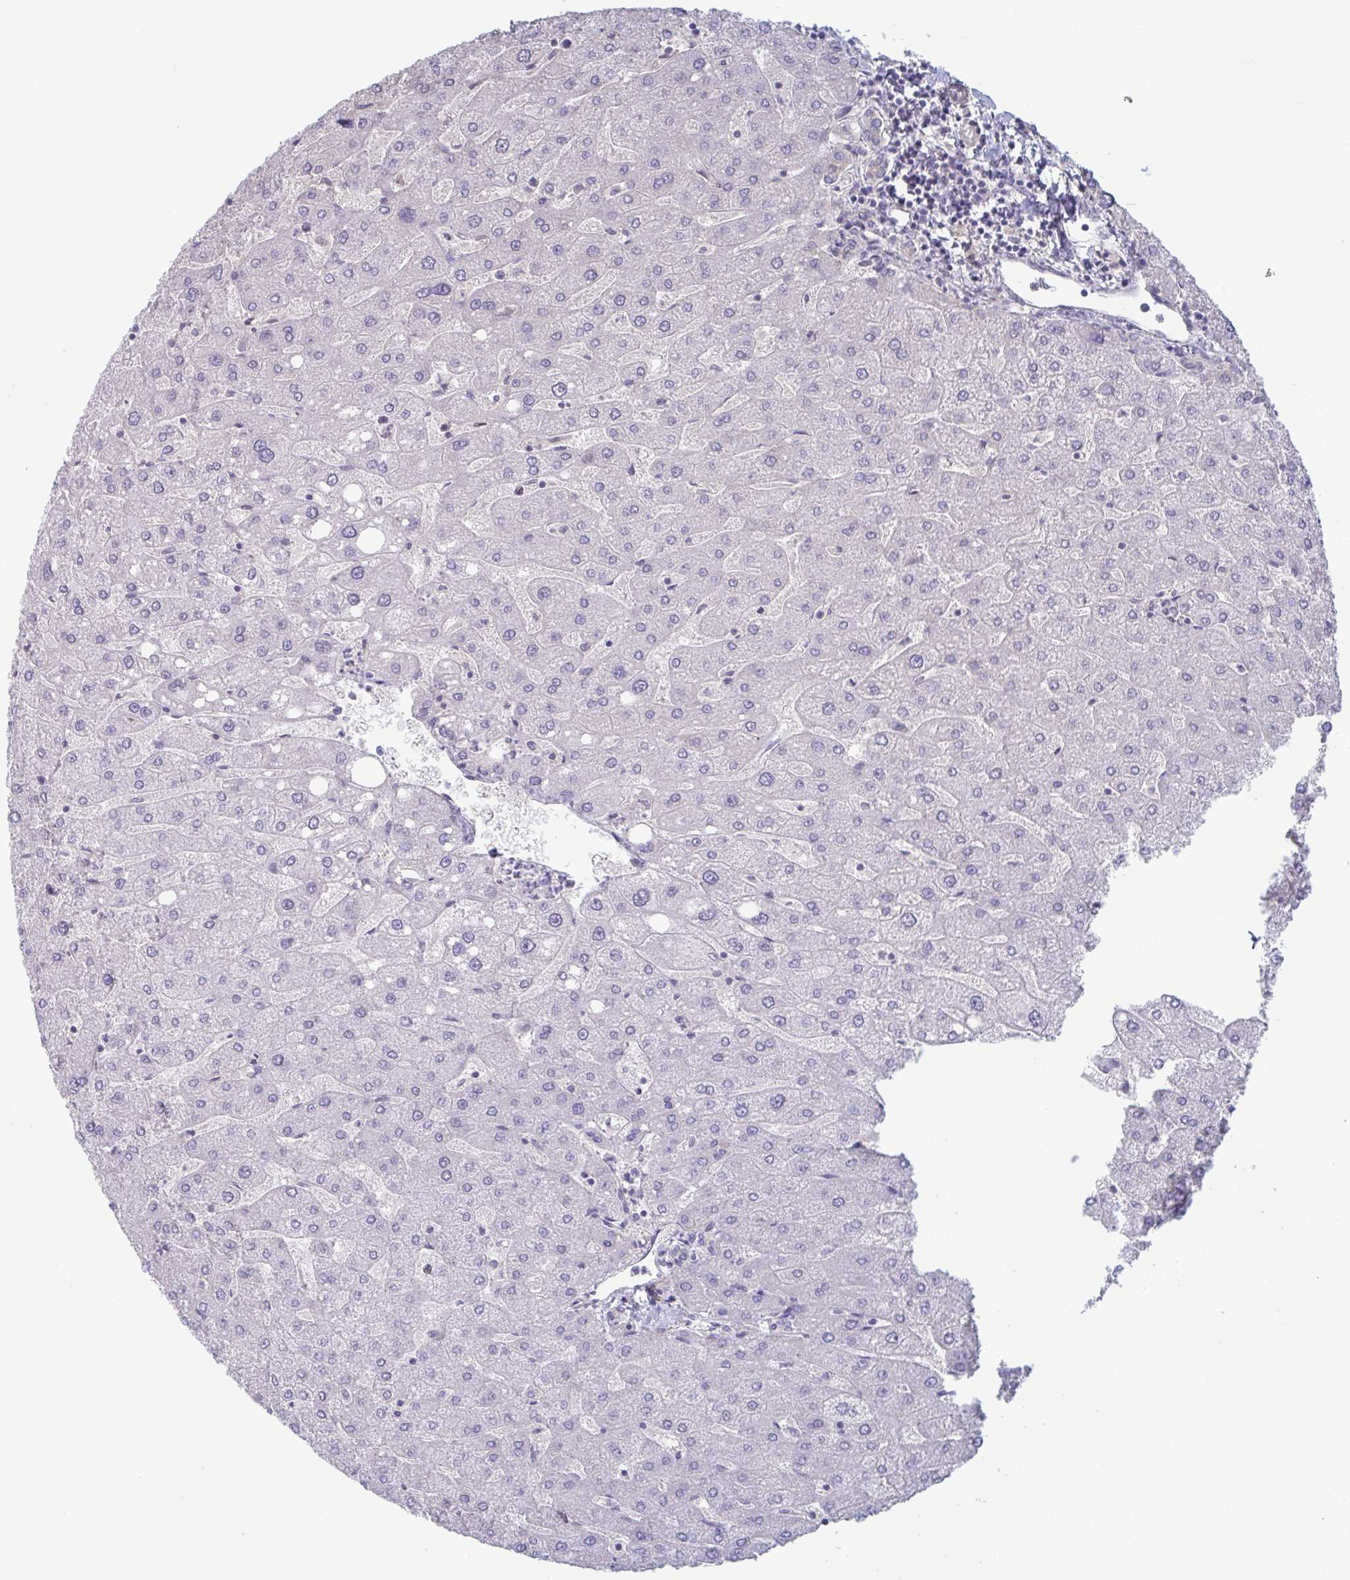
{"staining": {"intensity": "negative", "quantity": "none", "location": "none"}, "tissue": "liver", "cell_type": "Cholangiocytes", "image_type": "normal", "snomed": [{"axis": "morphology", "description": "Normal tissue, NOS"}, {"axis": "topography", "description": "Liver"}], "caption": "Micrograph shows no significant protein positivity in cholangiocytes of normal liver.", "gene": "STK26", "patient": {"sex": "male", "age": 67}}